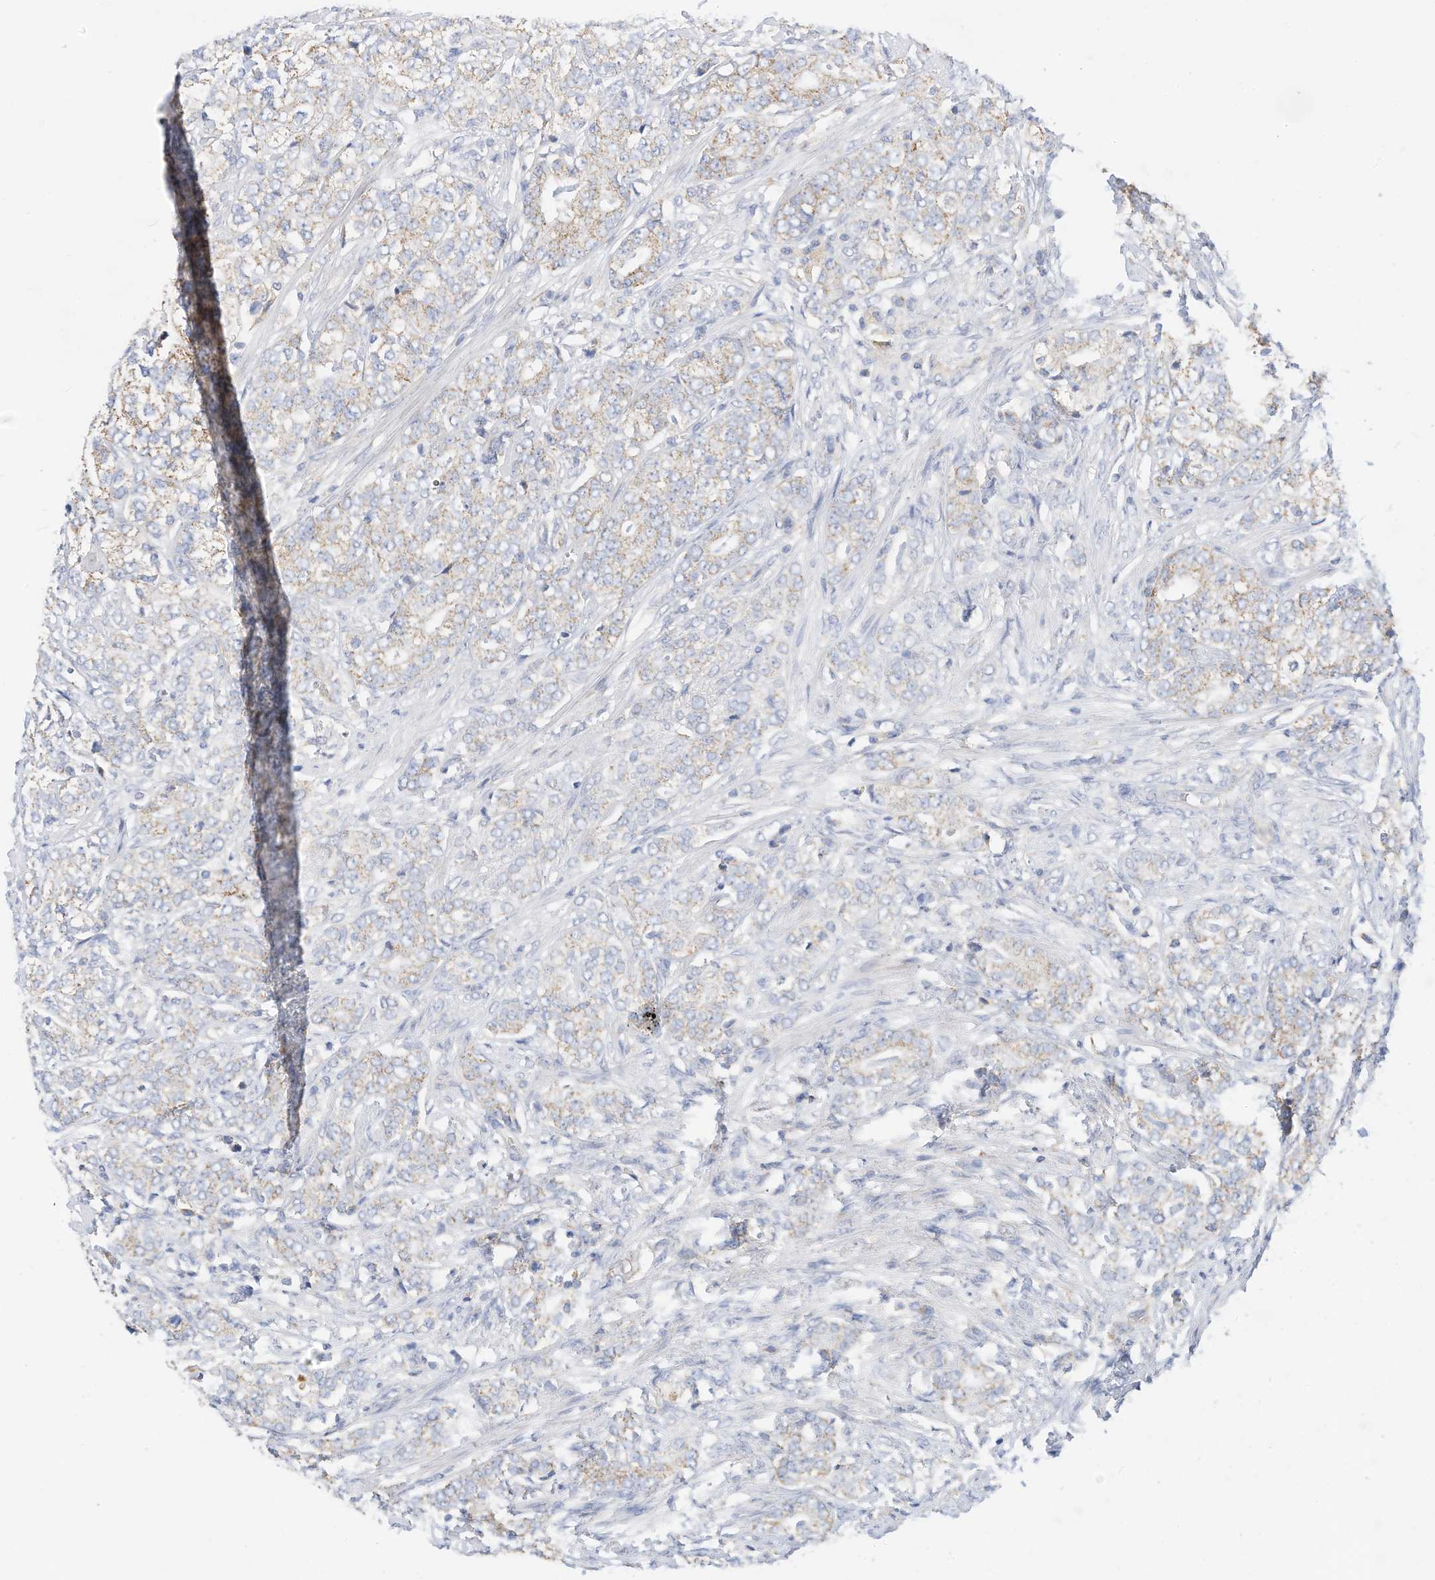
{"staining": {"intensity": "weak", "quantity": "25%-75%", "location": "cytoplasmic/membranous"}, "tissue": "prostate cancer", "cell_type": "Tumor cells", "image_type": "cancer", "snomed": [{"axis": "morphology", "description": "Adenocarcinoma, High grade"}, {"axis": "topography", "description": "Prostate"}], "caption": "Protein expression analysis of prostate adenocarcinoma (high-grade) exhibits weak cytoplasmic/membranous expression in about 25%-75% of tumor cells.", "gene": "RHOH", "patient": {"sex": "male", "age": 69}}